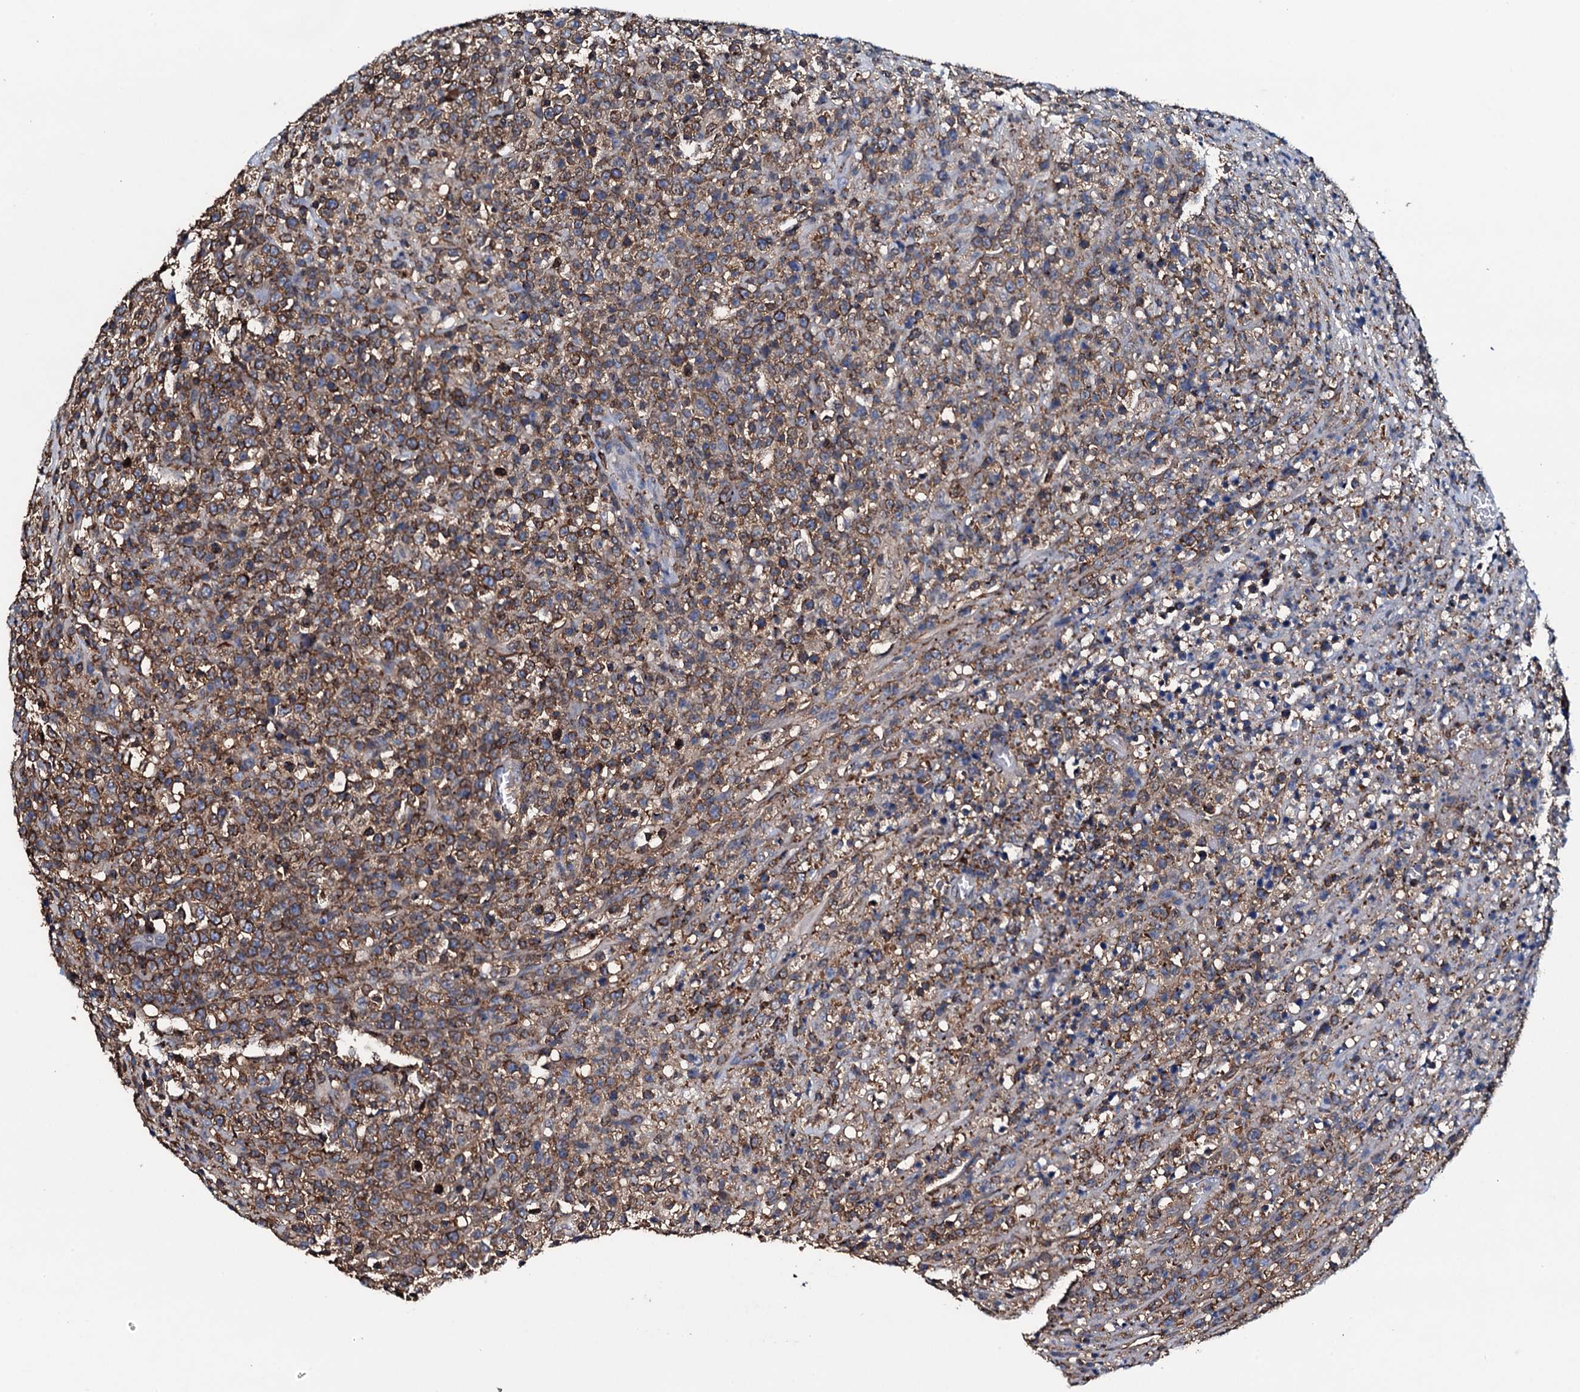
{"staining": {"intensity": "moderate", "quantity": "25%-75%", "location": "cytoplasmic/membranous"}, "tissue": "lymphoma", "cell_type": "Tumor cells", "image_type": "cancer", "snomed": [{"axis": "morphology", "description": "Malignant lymphoma, non-Hodgkin's type, High grade"}, {"axis": "topography", "description": "Colon"}], "caption": "Lymphoma tissue demonstrates moderate cytoplasmic/membranous staining in approximately 25%-75% of tumor cells", "gene": "MS4A4E", "patient": {"sex": "female", "age": 53}}